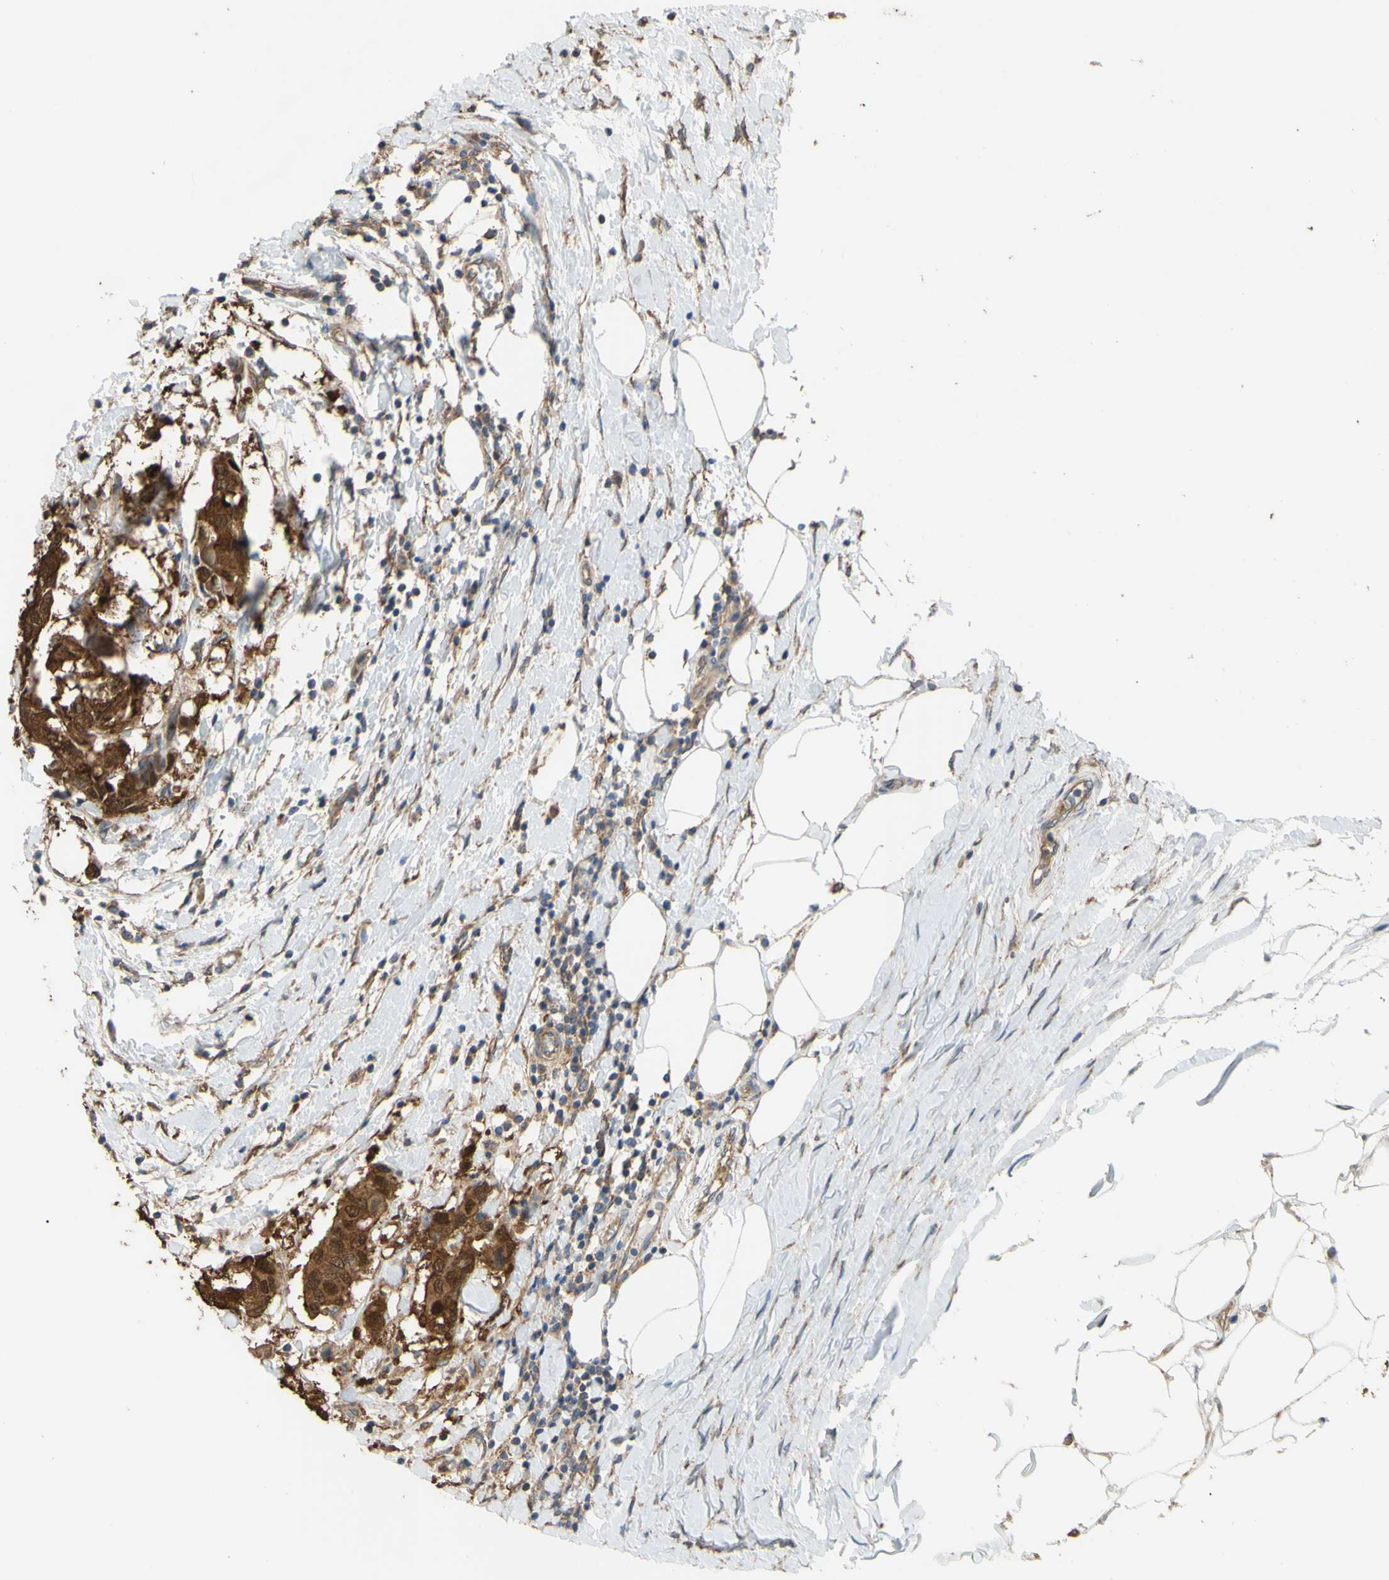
{"staining": {"intensity": "strong", "quantity": ">75%", "location": "cytoplasmic/membranous"}, "tissue": "breast cancer", "cell_type": "Tumor cells", "image_type": "cancer", "snomed": [{"axis": "morphology", "description": "Duct carcinoma"}, {"axis": "topography", "description": "Breast"}], "caption": "Breast cancer stained with a brown dye demonstrates strong cytoplasmic/membranous positive staining in about >75% of tumor cells.", "gene": "CTTN", "patient": {"sex": "female", "age": 27}}